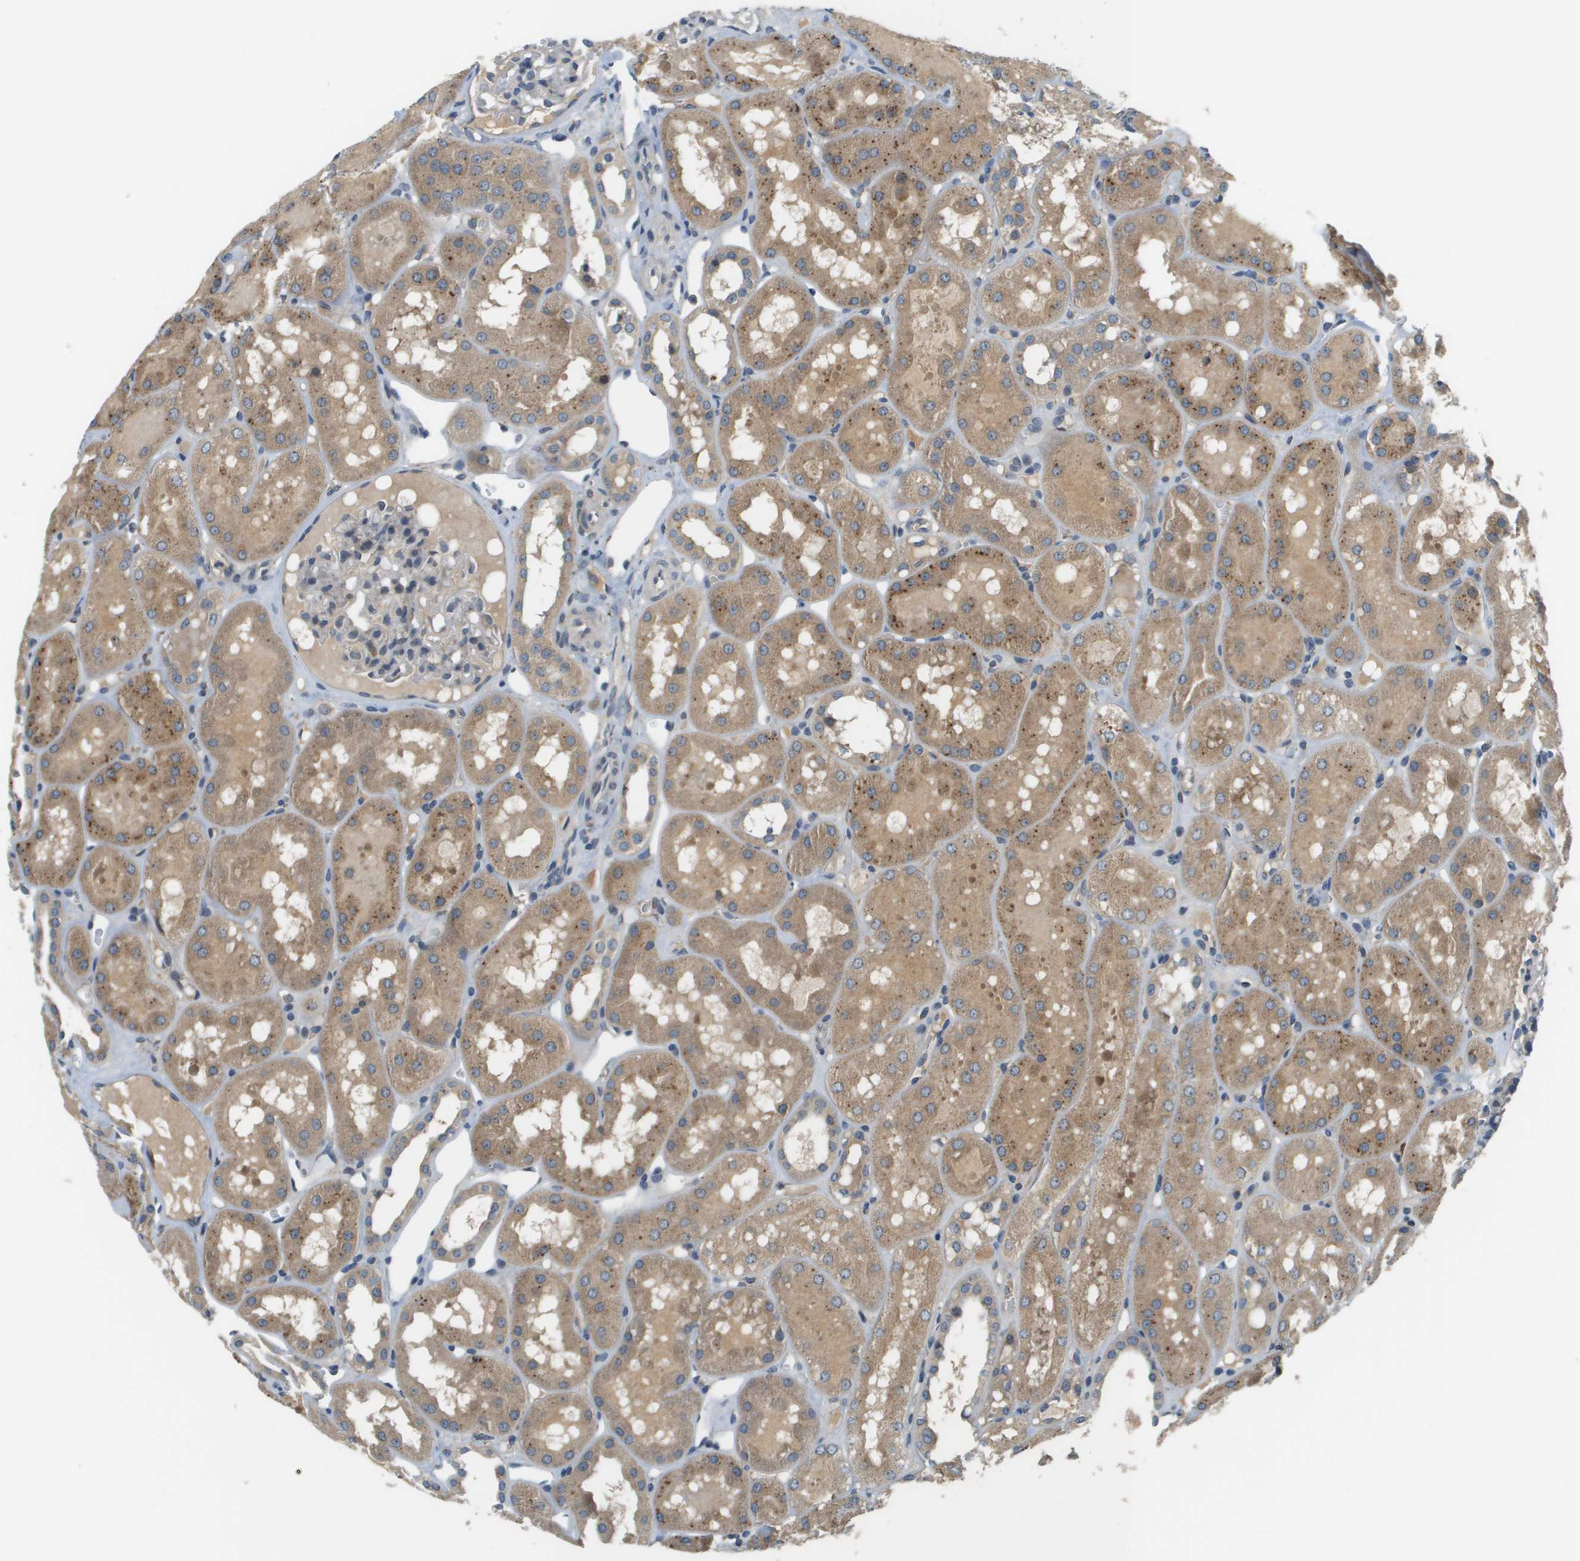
{"staining": {"intensity": "weak", "quantity": "<25%", "location": "cytoplasmic/membranous"}, "tissue": "kidney", "cell_type": "Cells in glomeruli", "image_type": "normal", "snomed": [{"axis": "morphology", "description": "Normal tissue, NOS"}, {"axis": "topography", "description": "Kidney"}, {"axis": "topography", "description": "Urinary bladder"}], "caption": "Immunohistochemistry photomicrograph of benign kidney: human kidney stained with DAB (3,3'-diaminobenzidine) demonstrates no significant protein staining in cells in glomeruli.", "gene": "SLC25A20", "patient": {"sex": "male", "age": 16}}